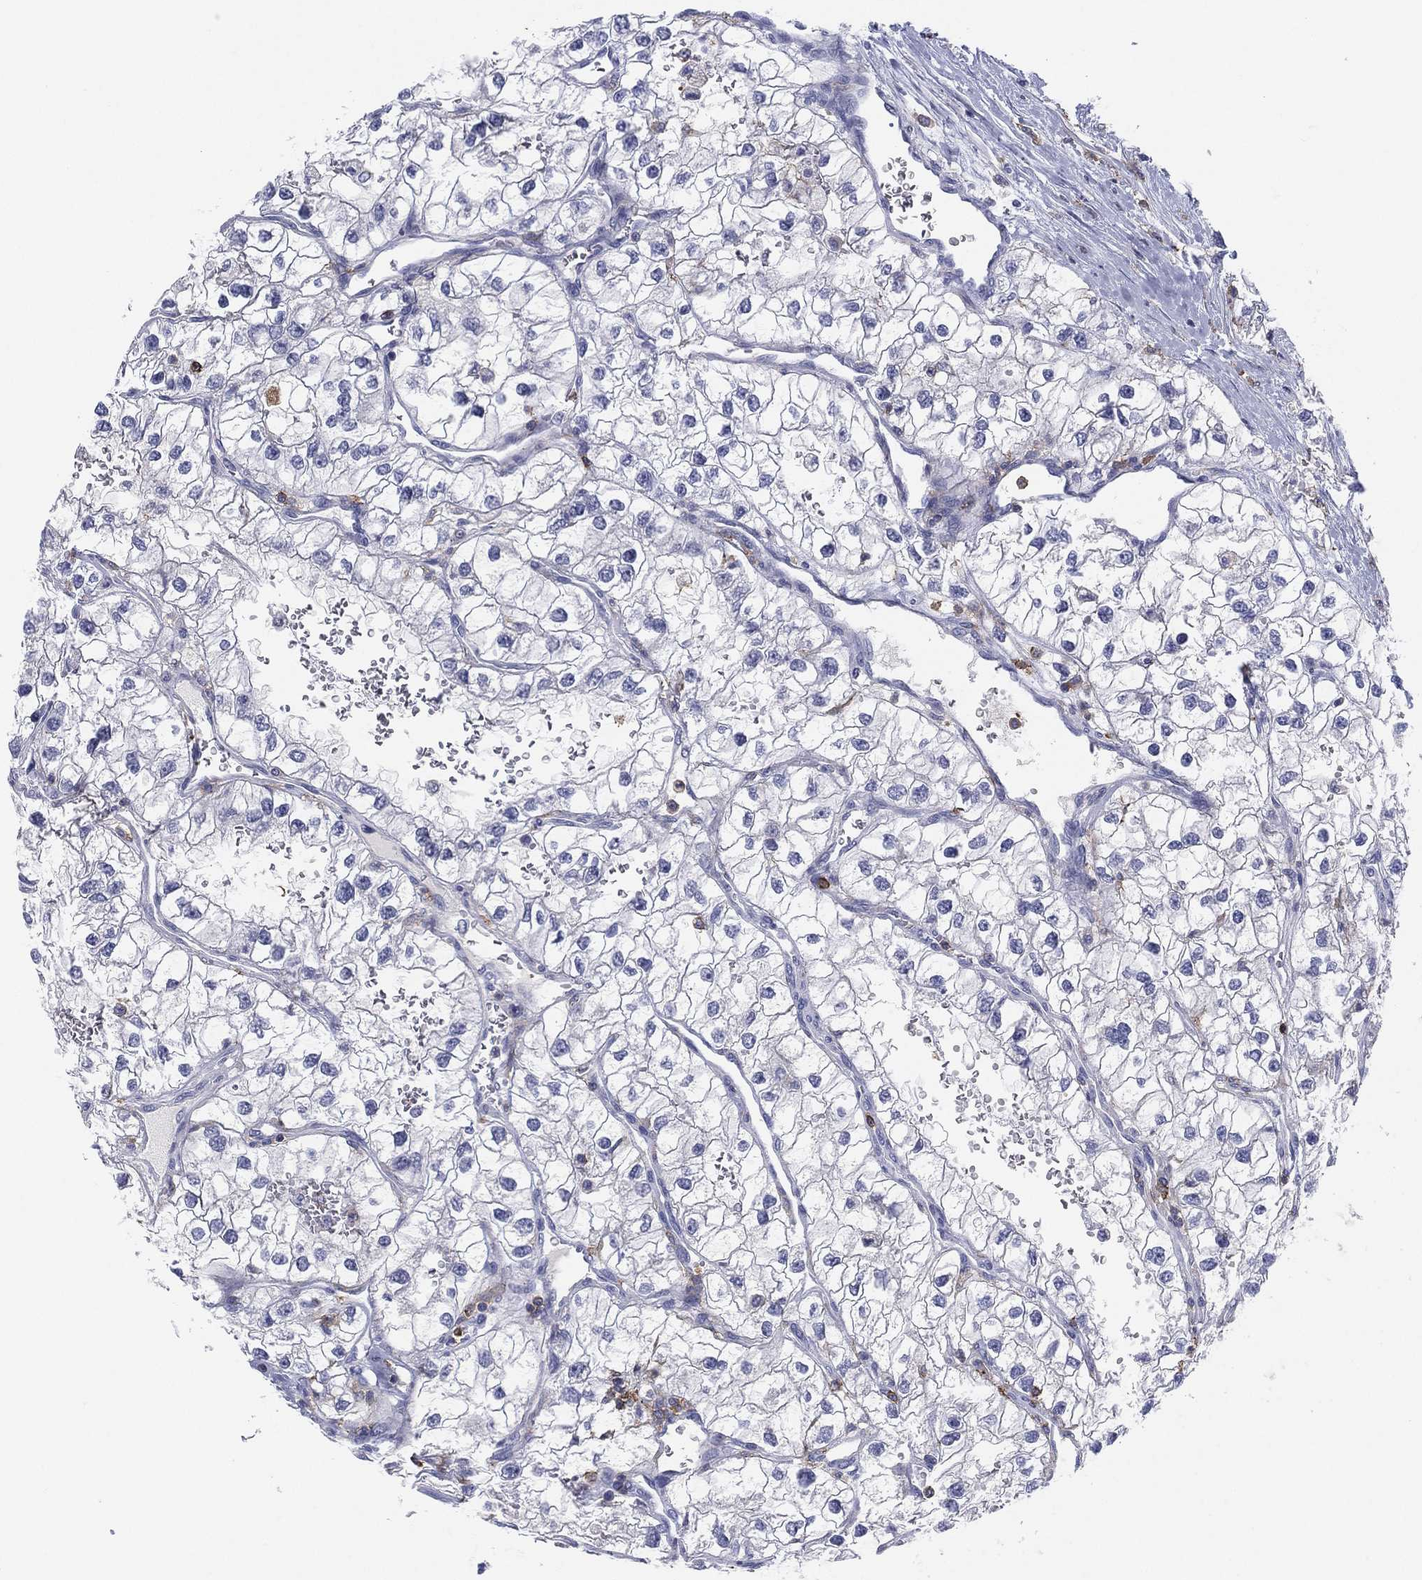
{"staining": {"intensity": "negative", "quantity": "none", "location": "none"}, "tissue": "renal cancer", "cell_type": "Tumor cells", "image_type": "cancer", "snomed": [{"axis": "morphology", "description": "Adenocarcinoma, NOS"}, {"axis": "topography", "description": "Kidney"}], "caption": "Human adenocarcinoma (renal) stained for a protein using immunohistochemistry reveals no staining in tumor cells.", "gene": "SELPLG", "patient": {"sex": "male", "age": 59}}